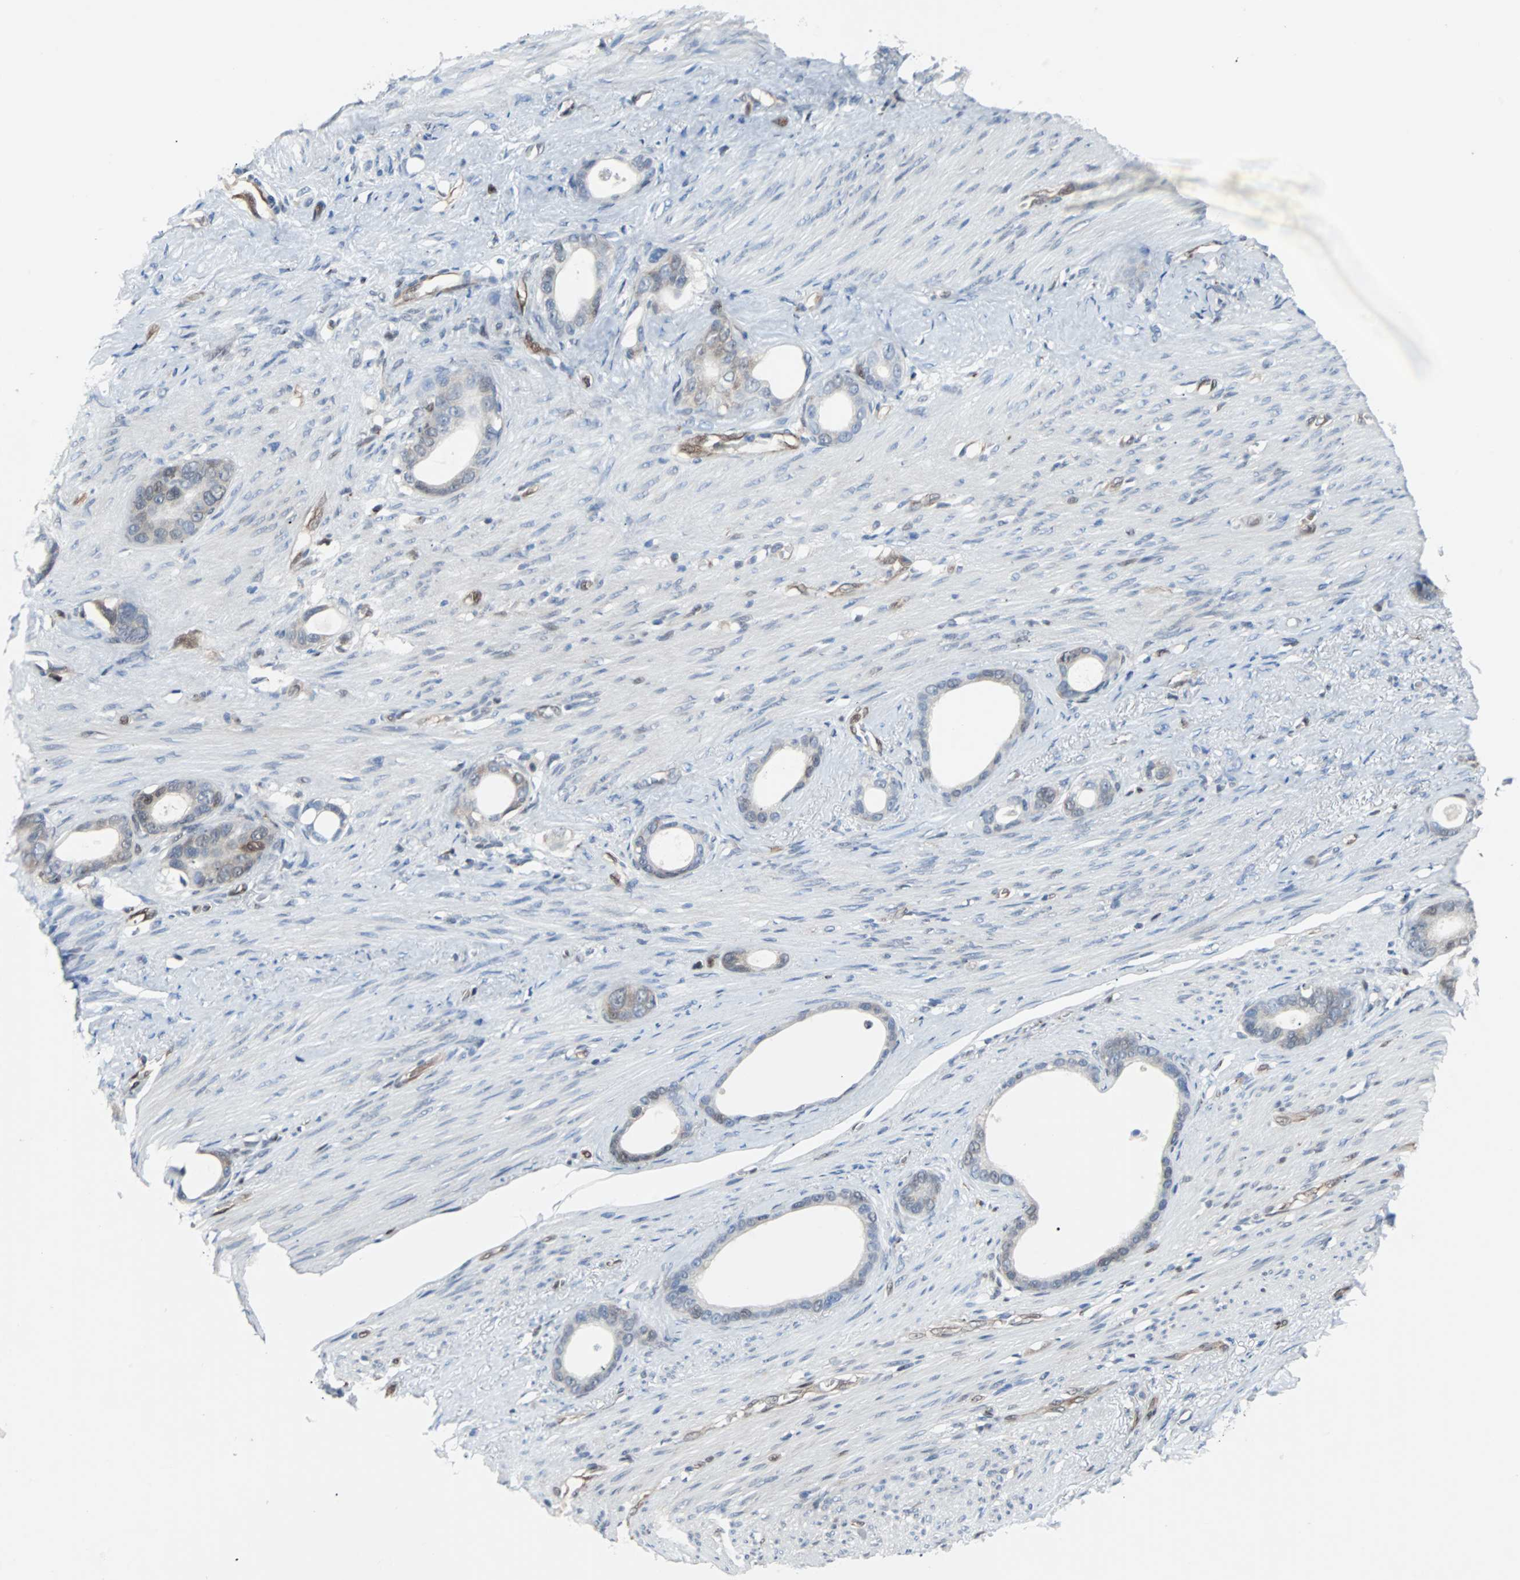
{"staining": {"intensity": "weak", "quantity": "25%-75%", "location": "cytoplasmic/membranous"}, "tissue": "stomach cancer", "cell_type": "Tumor cells", "image_type": "cancer", "snomed": [{"axis": "morphology", "description": "Adenocarcinoma, NOS"}, {"axis": "topography", "description": "Stomach"}], "caption": "Stomach cancer stained with a protein marker exhibits weak staining in tumor cells.", "gene": "MAP2K6", "patient": {"sex": "female", "age": 75}}